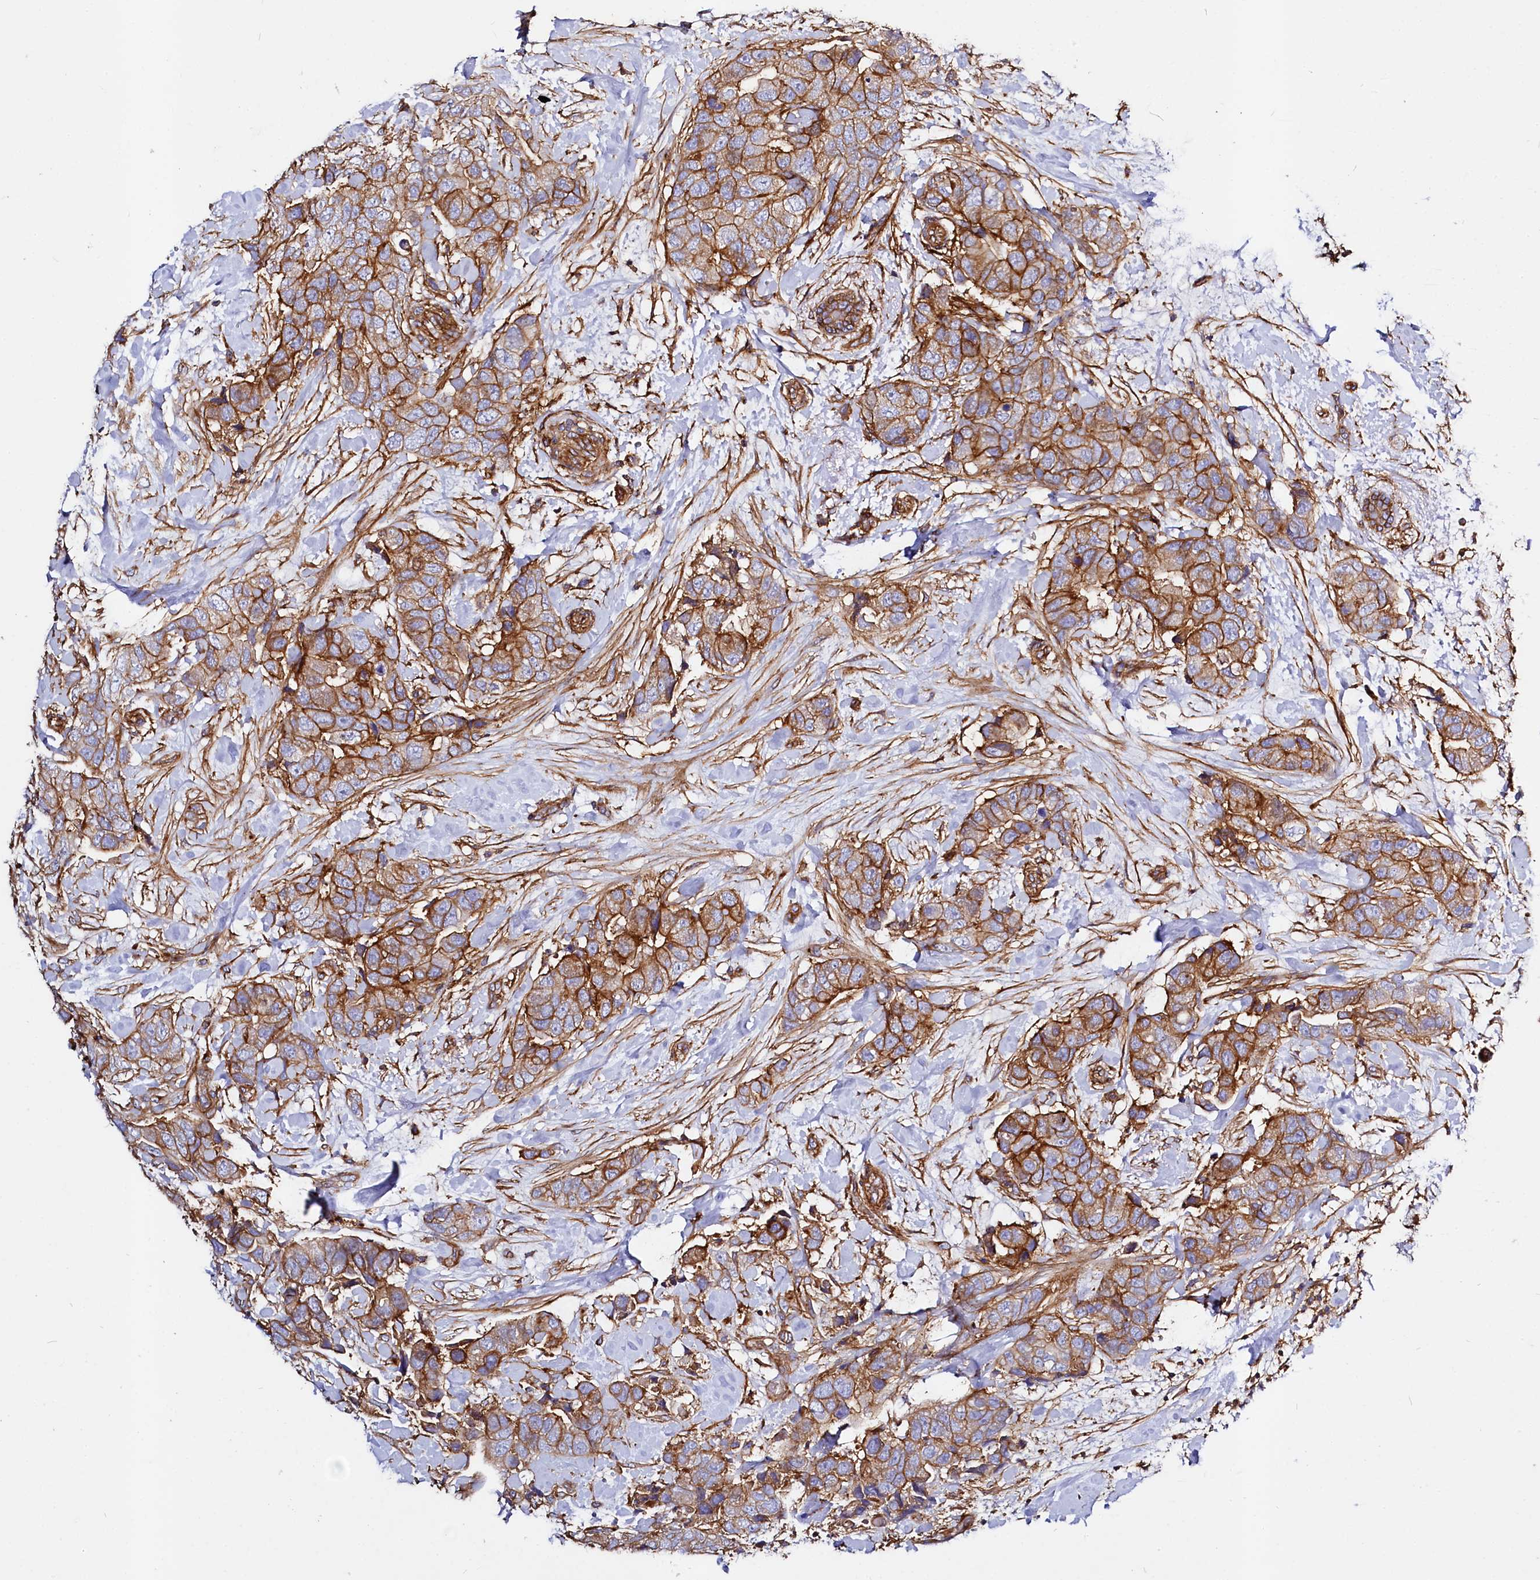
{"staining": {"intensity": "moderate", "quantity": ">75%", "location": "cytoplasmic/membranous"}, "tissue": "breast cancer", "cell_type": "Tumor cells", "image_type": "cancer", "snomed": [{"axis": "morphology", "description": "Duct carcinoma"}, {"axis": "topography", "description": "Breast"}], "caption": "The photomicrograph shows immunohistochemical staining of breast invasive ductal carcinoma. There is moderate cytoplasmic/membranous positivity is identified in approximately >75% of tumor cells.", "gene": "ANO6", "patient": {"sex": "female", "age": 62}}